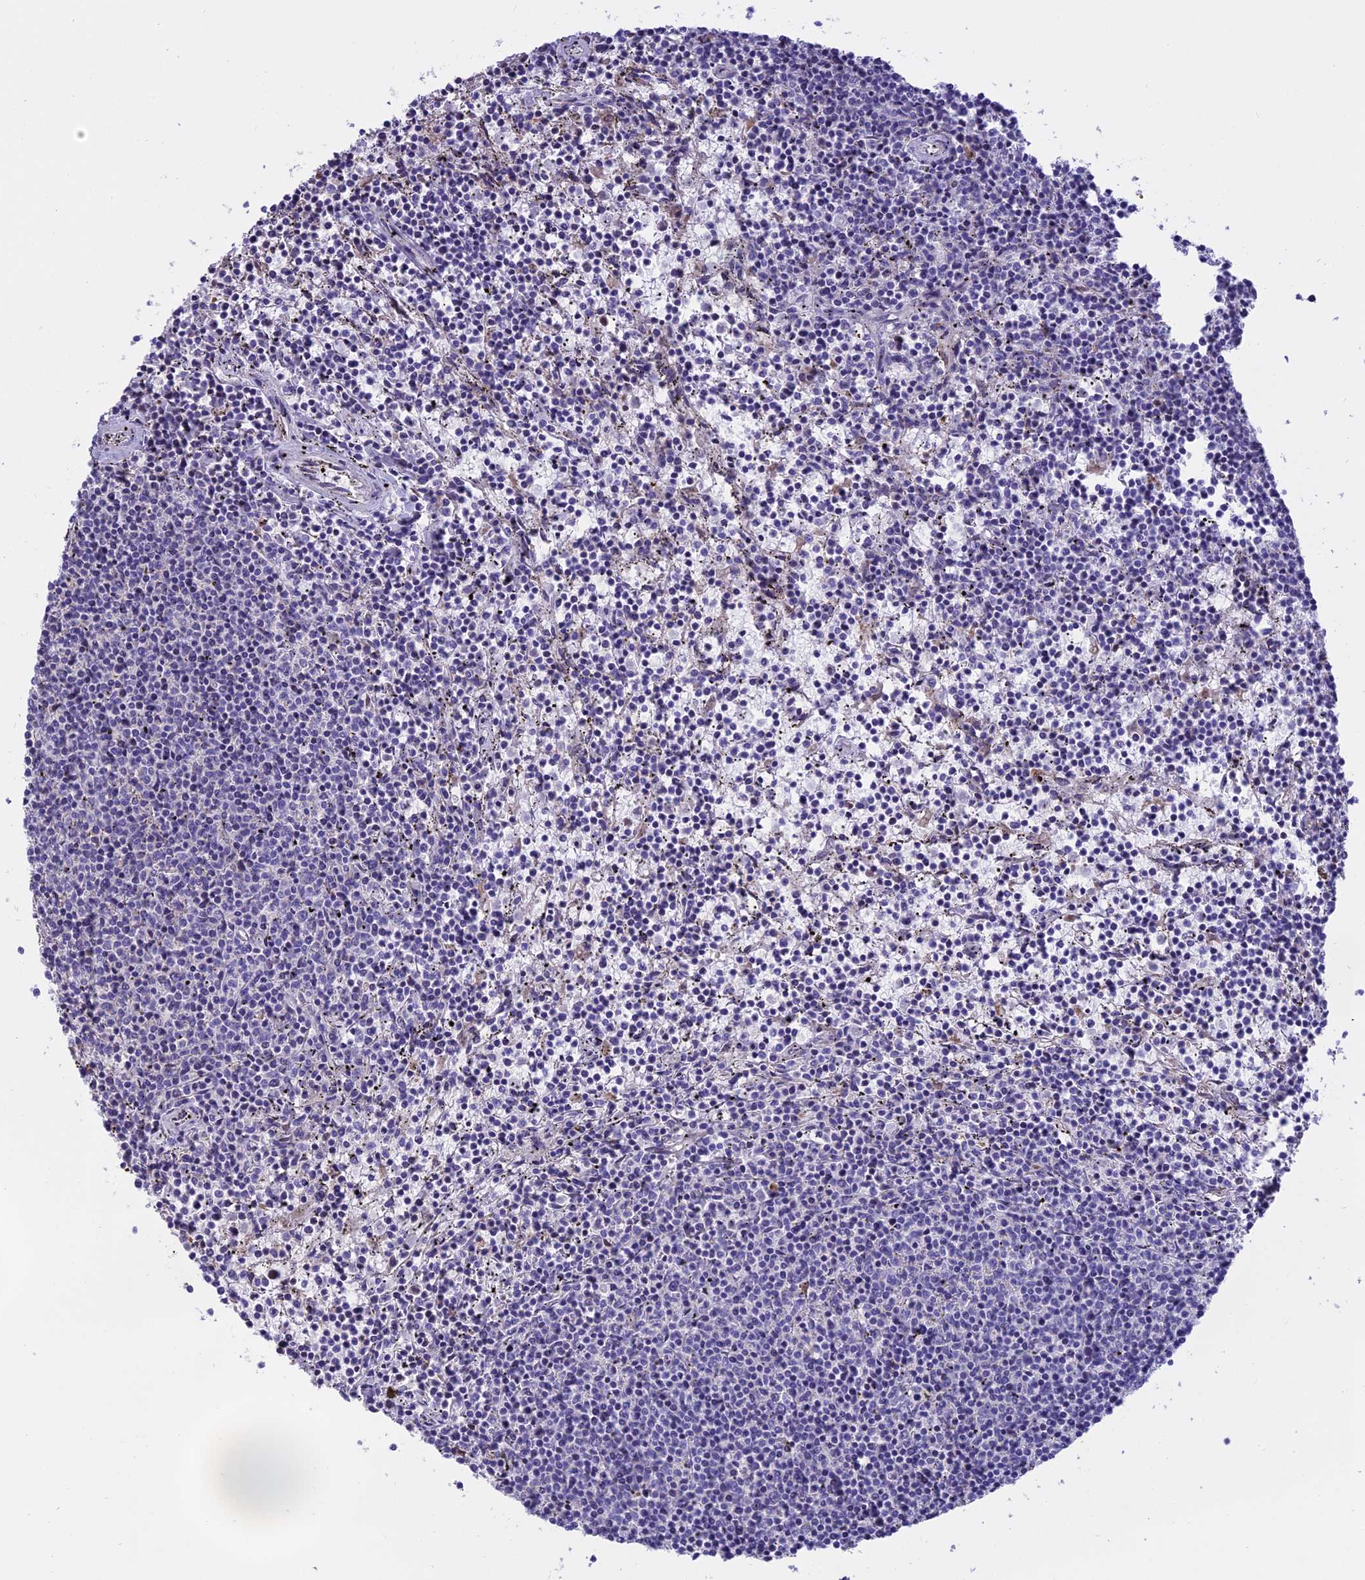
{"staining": {"intensity": "negative", "quantity": "none", "location": "none"}, "tissue": "lymphoma", "cell_type": "Tumor cells", "image_type": "cancer", "snomed": [{"axis": "morphology", "description": "Malignant lymphoma, non-Hodgkin's type, Low grade"}, {"axis": "topography", "description": "Spleen"}], "caption": "Malignant lymphoma, non-Hodgkin's type (low-grade) stained for a protein using immunohistochemistry reveals no expression tumor cells.", "gene": "WFDC2", "patient": {"sex": "female", "age": 50}}